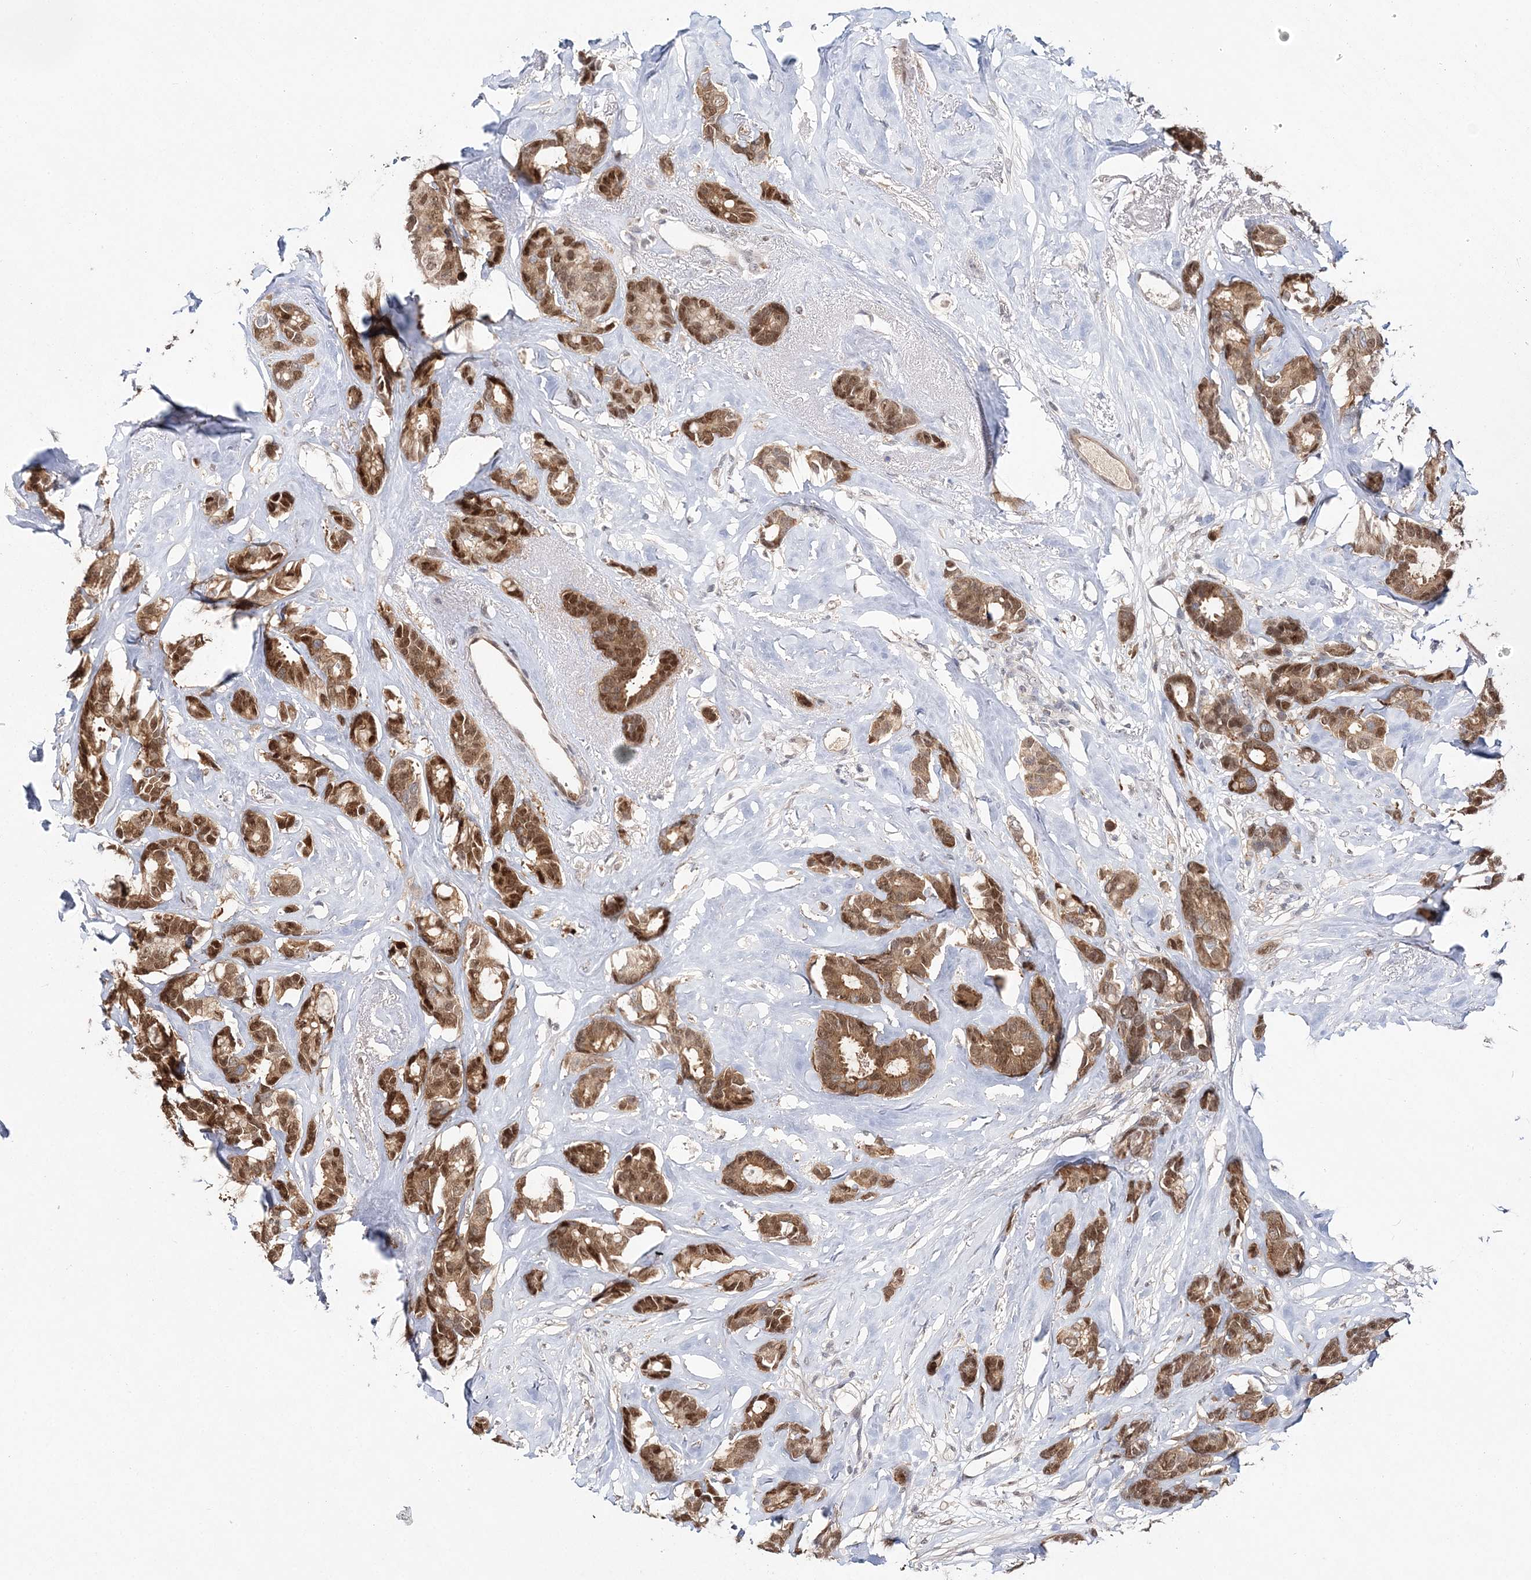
{"staining": {"intensity": "moderate", "quantity": ">75%", "location": "cytoplasmic/membranous,nuclear"}, "tissue": "breast cancer", "cell_type": "Tumor cells", "image_type": "cancer", "snomed": [{"axis": "morphology", "description": "Duct carcinoma"}, {"axis": "topography", "description": "Breast"}], "caption": "This micrograph shows IHC staining of intraductal carcinoma (breast), with medium moderate cytoplasmic/membranous and nuclear expression in approximately >75% of tumor cells.", "gene": "NIF3L1", "patient": {"sex": "female", "age": 87}}